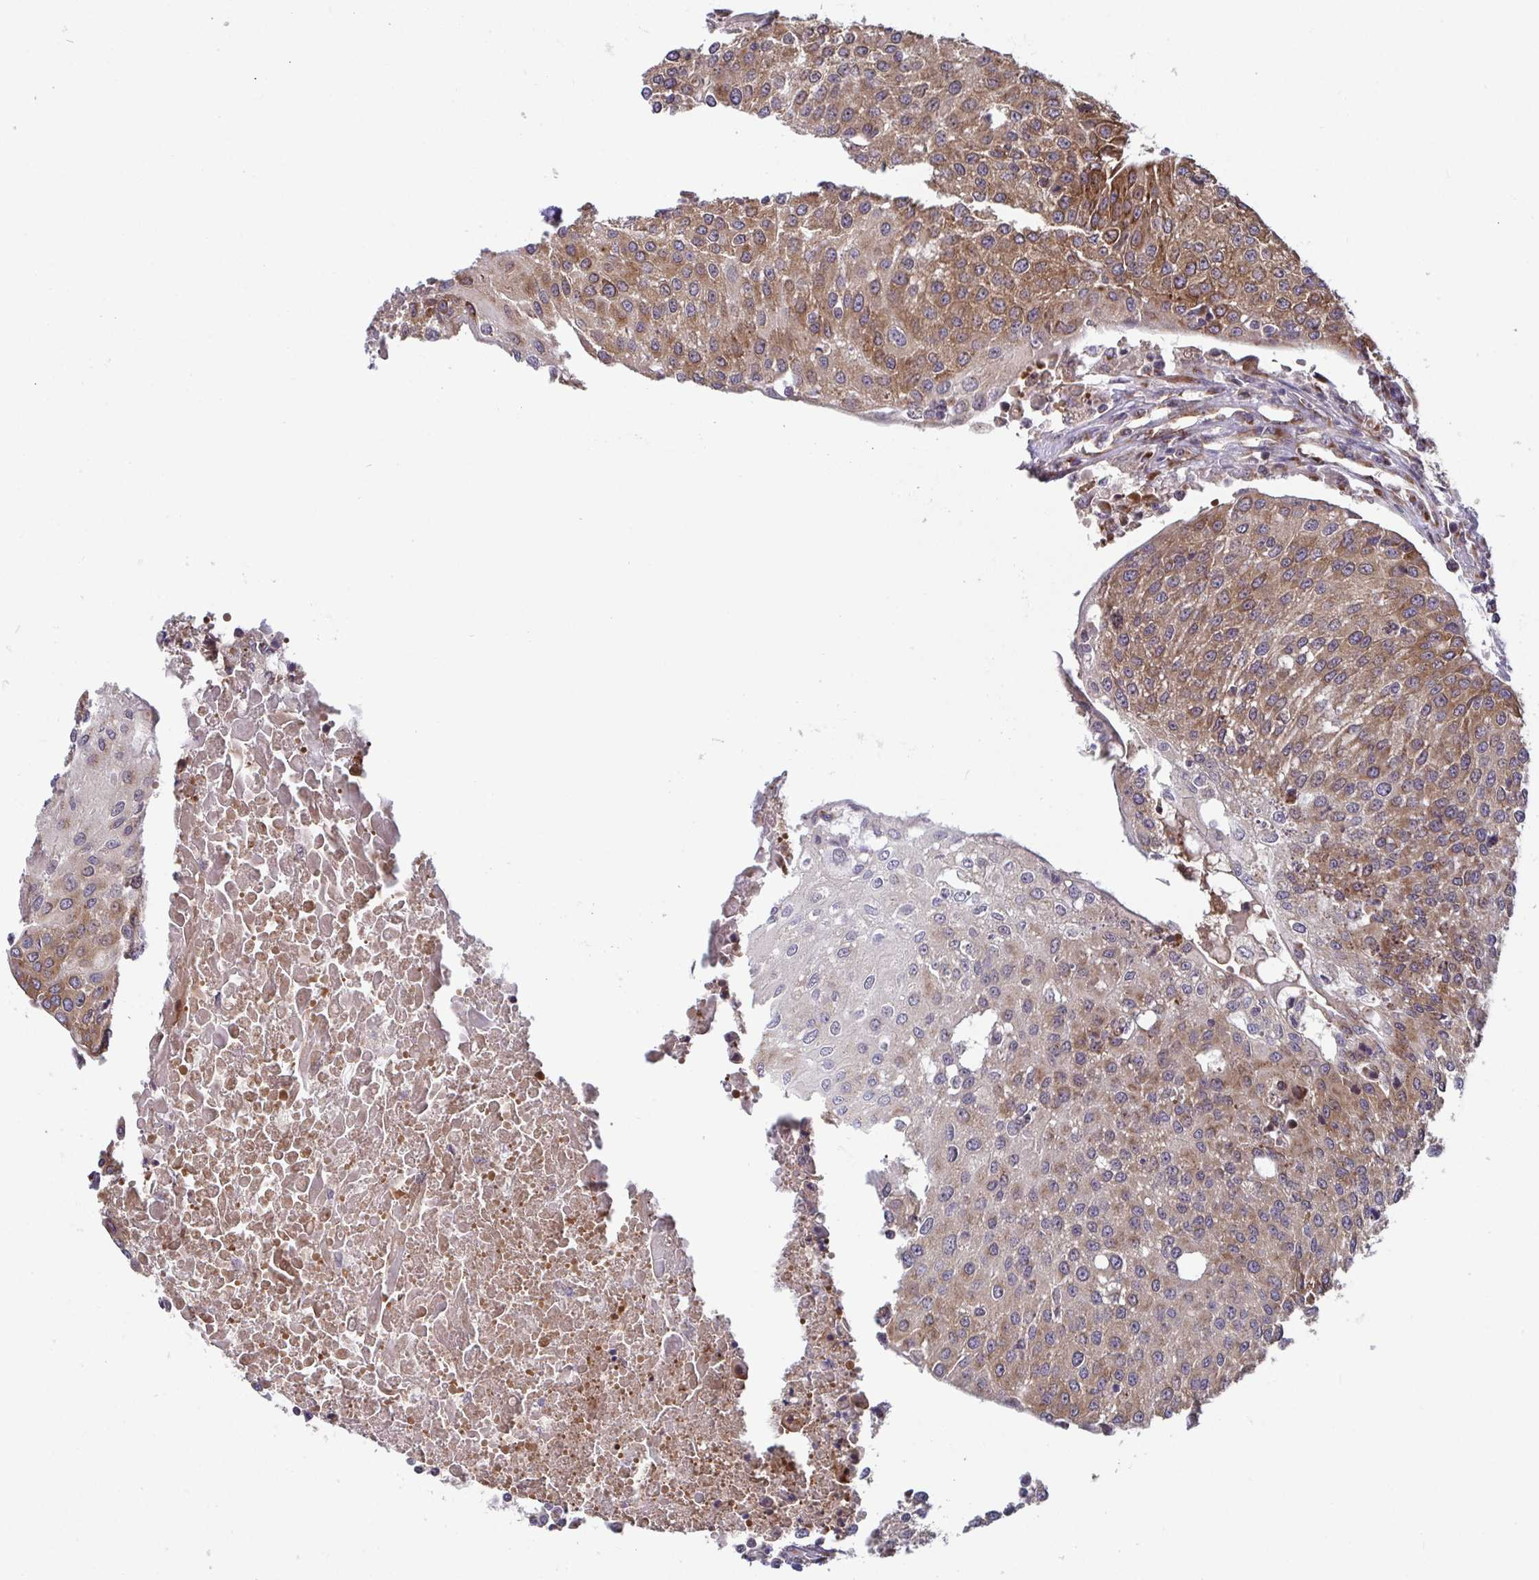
{"staining": {"intensity": "moderate", "quantity": ">75%", "location": "cytoplasmic/membranous"}, "tissue": "urothelial cancer", "cell_type": "Tumor cells", "image_type": "cancer", "snomed": [{"axis": "morphology", "description": "Urothelial carcinoma, High grade"}, {"axis": "topography", "description": "Urinary bladder"}], "caption": "Urothelial cancer stained with a brown dye displays moderate cytoplasmic/membranous positive positivity in about >75% of tumor cells.", "gene": "ATP5MJ", "patient": {"sex": "female", "age": 85}}